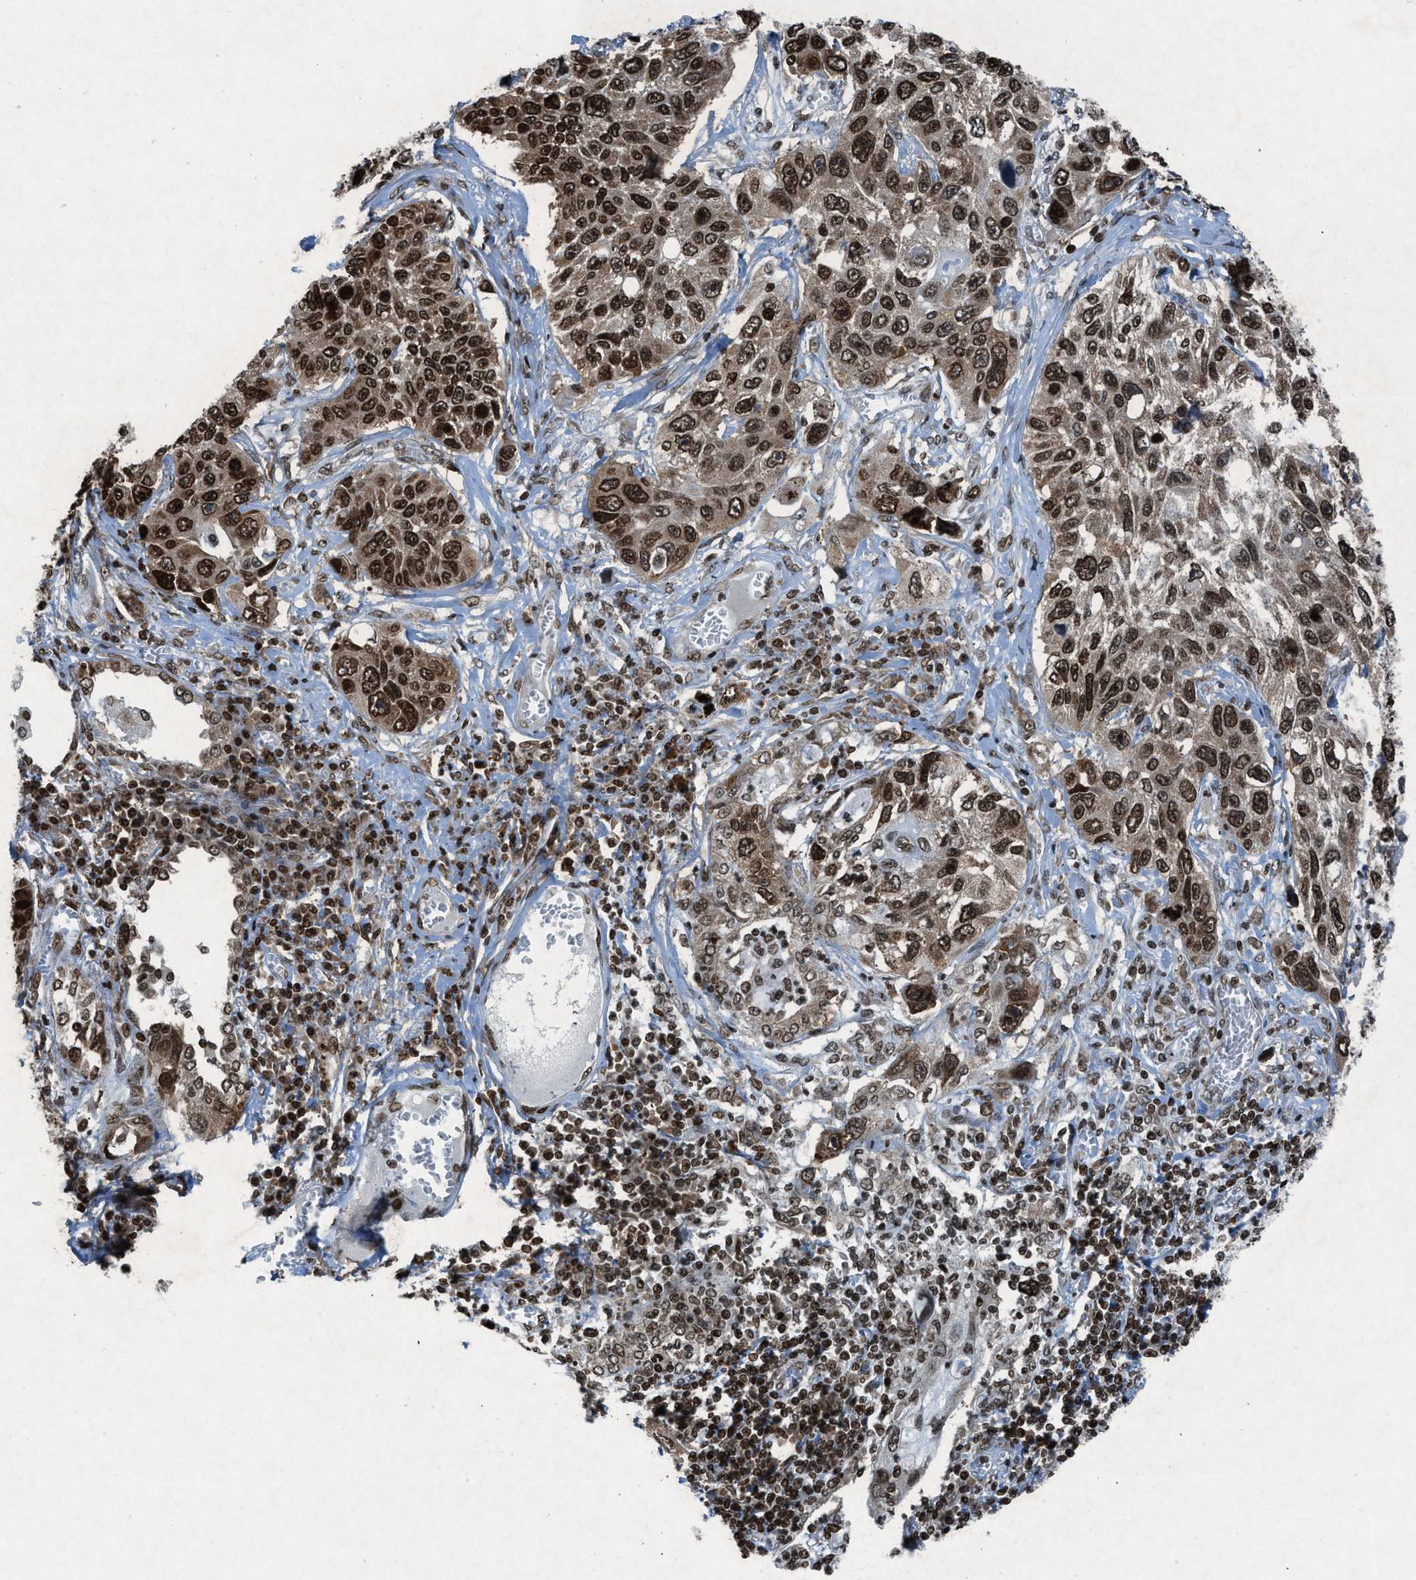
{"staining": {"intensity": "strong", "quantity": ">75%", "location": "nuclear"}, "tissue": "lung cancer", "cell_type": "Tumor cells", "image_type": "cancer", "snomed": [{"axis": "morphology", "description": "Squamous cell carcinoma, NOS"}, {"axis": "topography", "description": "Lung"}], "caption": "There is high levels of strong nuclear expression in tumor cells of lung cancer, as demonstrated by immunohistochemical staining (brown color).", "gene": "NXF1", "patient": {"sex": "male", "age": 71}}